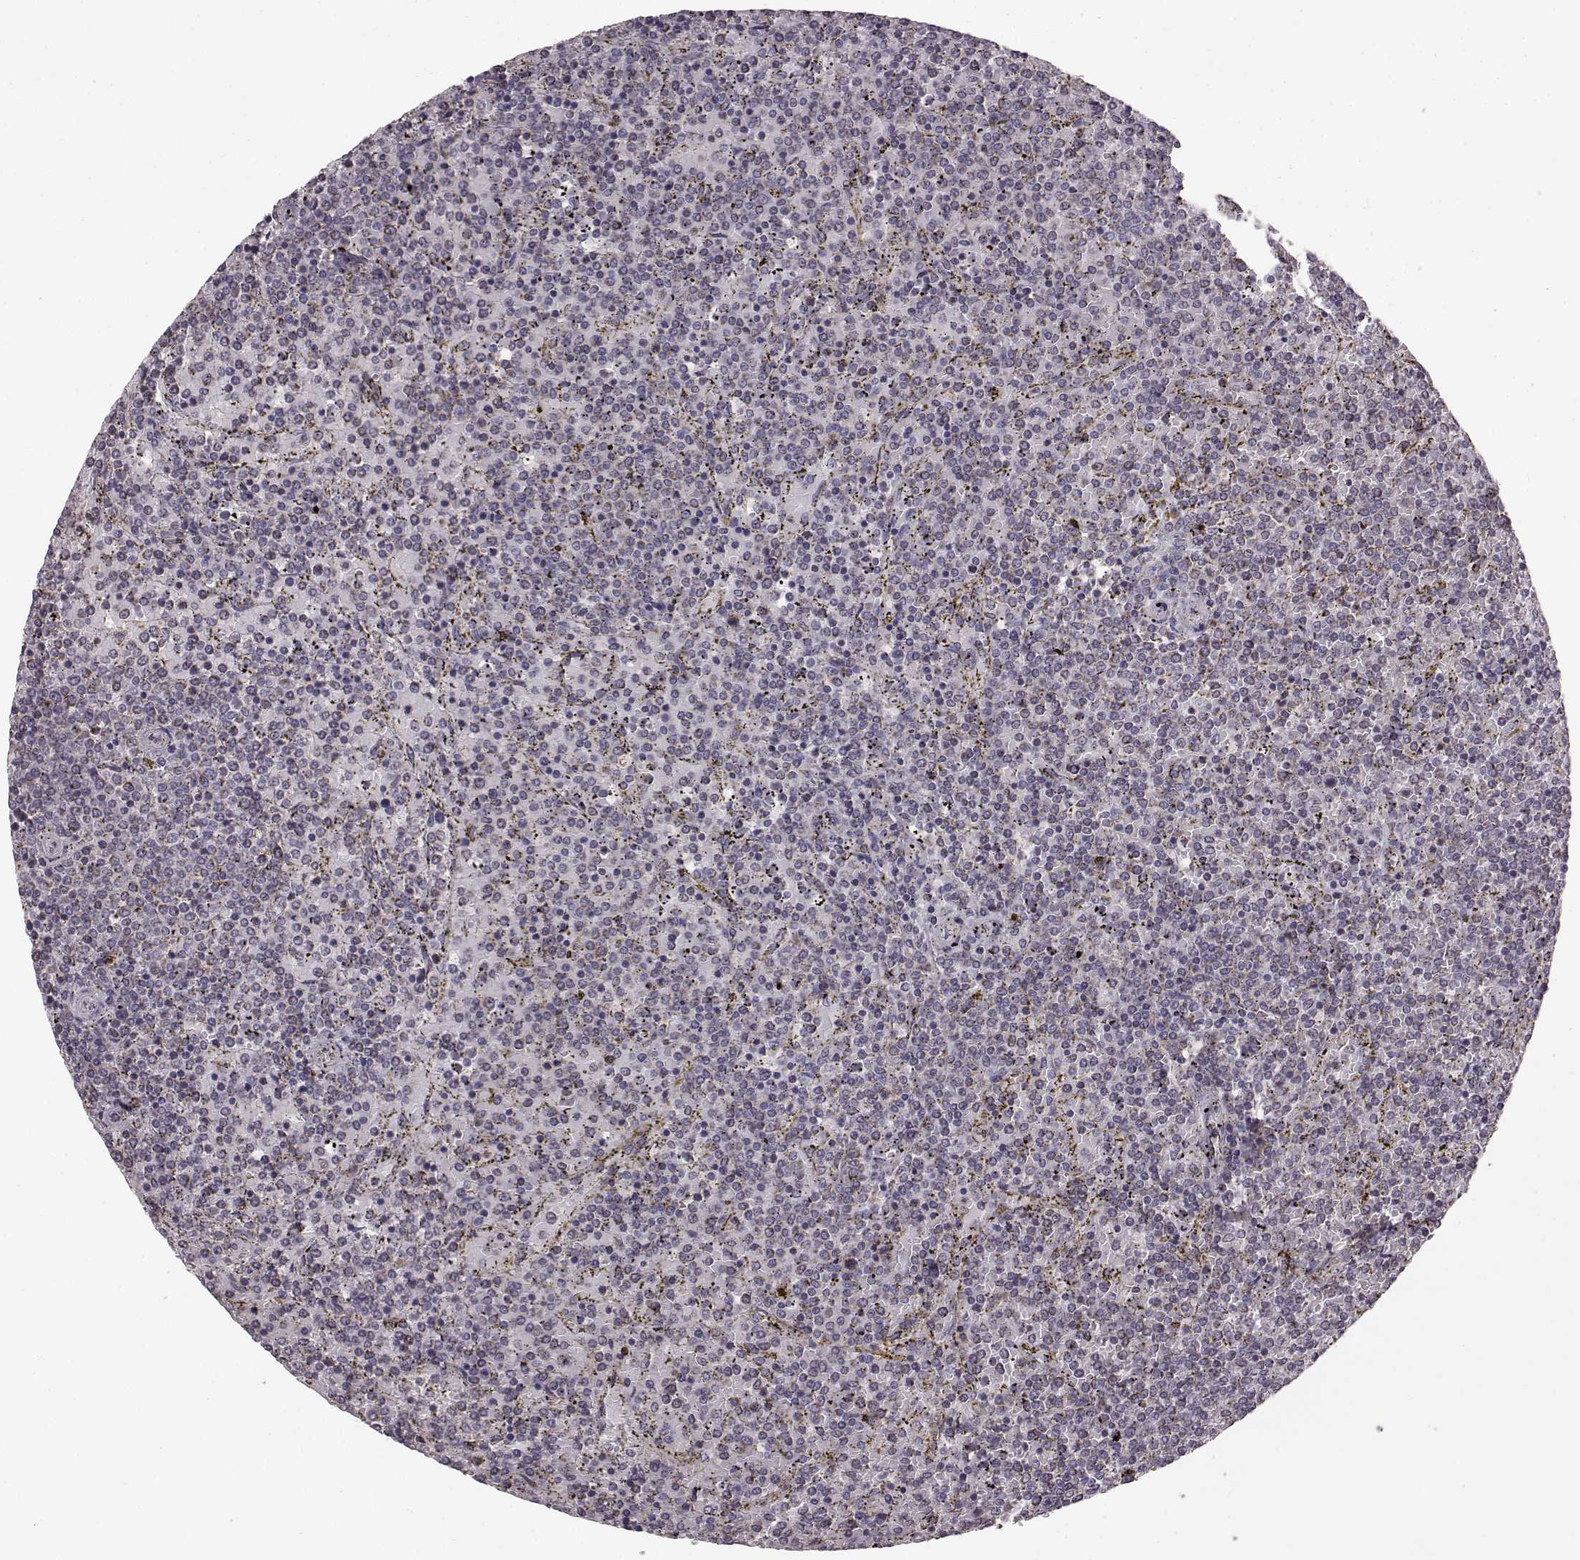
{"staining": {"intensity": "negative", "quantity": "none", "location": "none"}, "tissue": "lymphoma", "cell_type": "Tumor cells", "image_type": "cancer", "snomed": [{"axis": "morphology", "description": "Malignant lymphoma, non-Hodgkin's type, Low grade"}, {"axis": "topography", "description": "Spleen"}], "caption": "The histopathology image demonstrates no significant expression in tumor cells of lymphoma. (Immunohistochemistry, brightfield microscopy, high magnification).", "gene": "FAM8A1", "patient": {"sex": "female", "age": 77}}